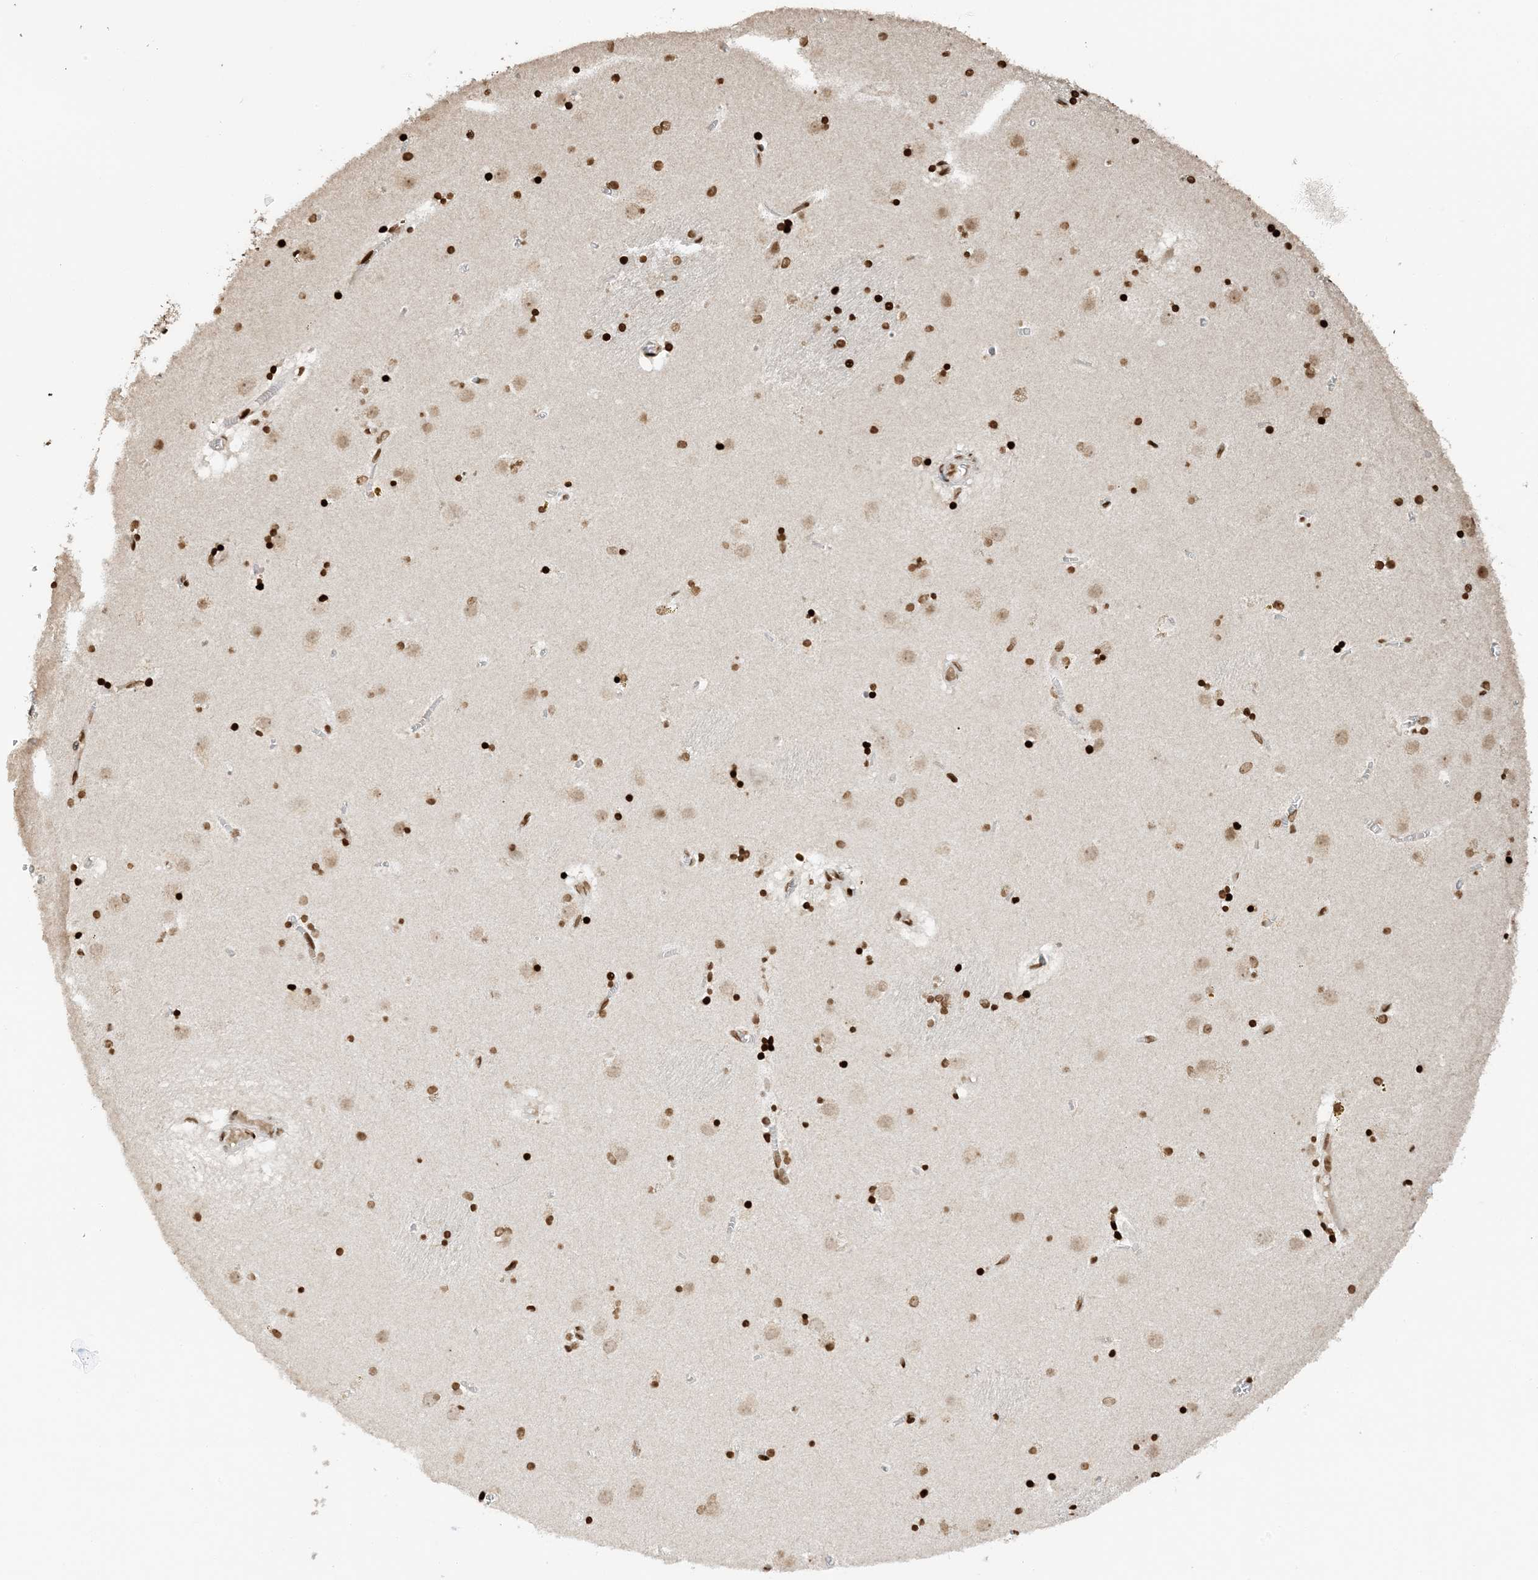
{"staining": {"intensity": "strong", "quantity": ">75%", "location": "nuclear"}, "tissue": "caudate", "cell_type": "Glial cells", "image_type": "normal", "snomed": [{"axis": "morphology", "description": "Normal tissue, NOS"}, {"axis": "topography", "description": "Lateral ventricle wall"}], "caption": "Caudate stained with DAB (3,3'-diaminobenzidine) IHC displays high levels of strong nuclear positivity in approximately >75% of glial cells.", "gene": "H3", "patient": {"sex": "male", "age": 70}}